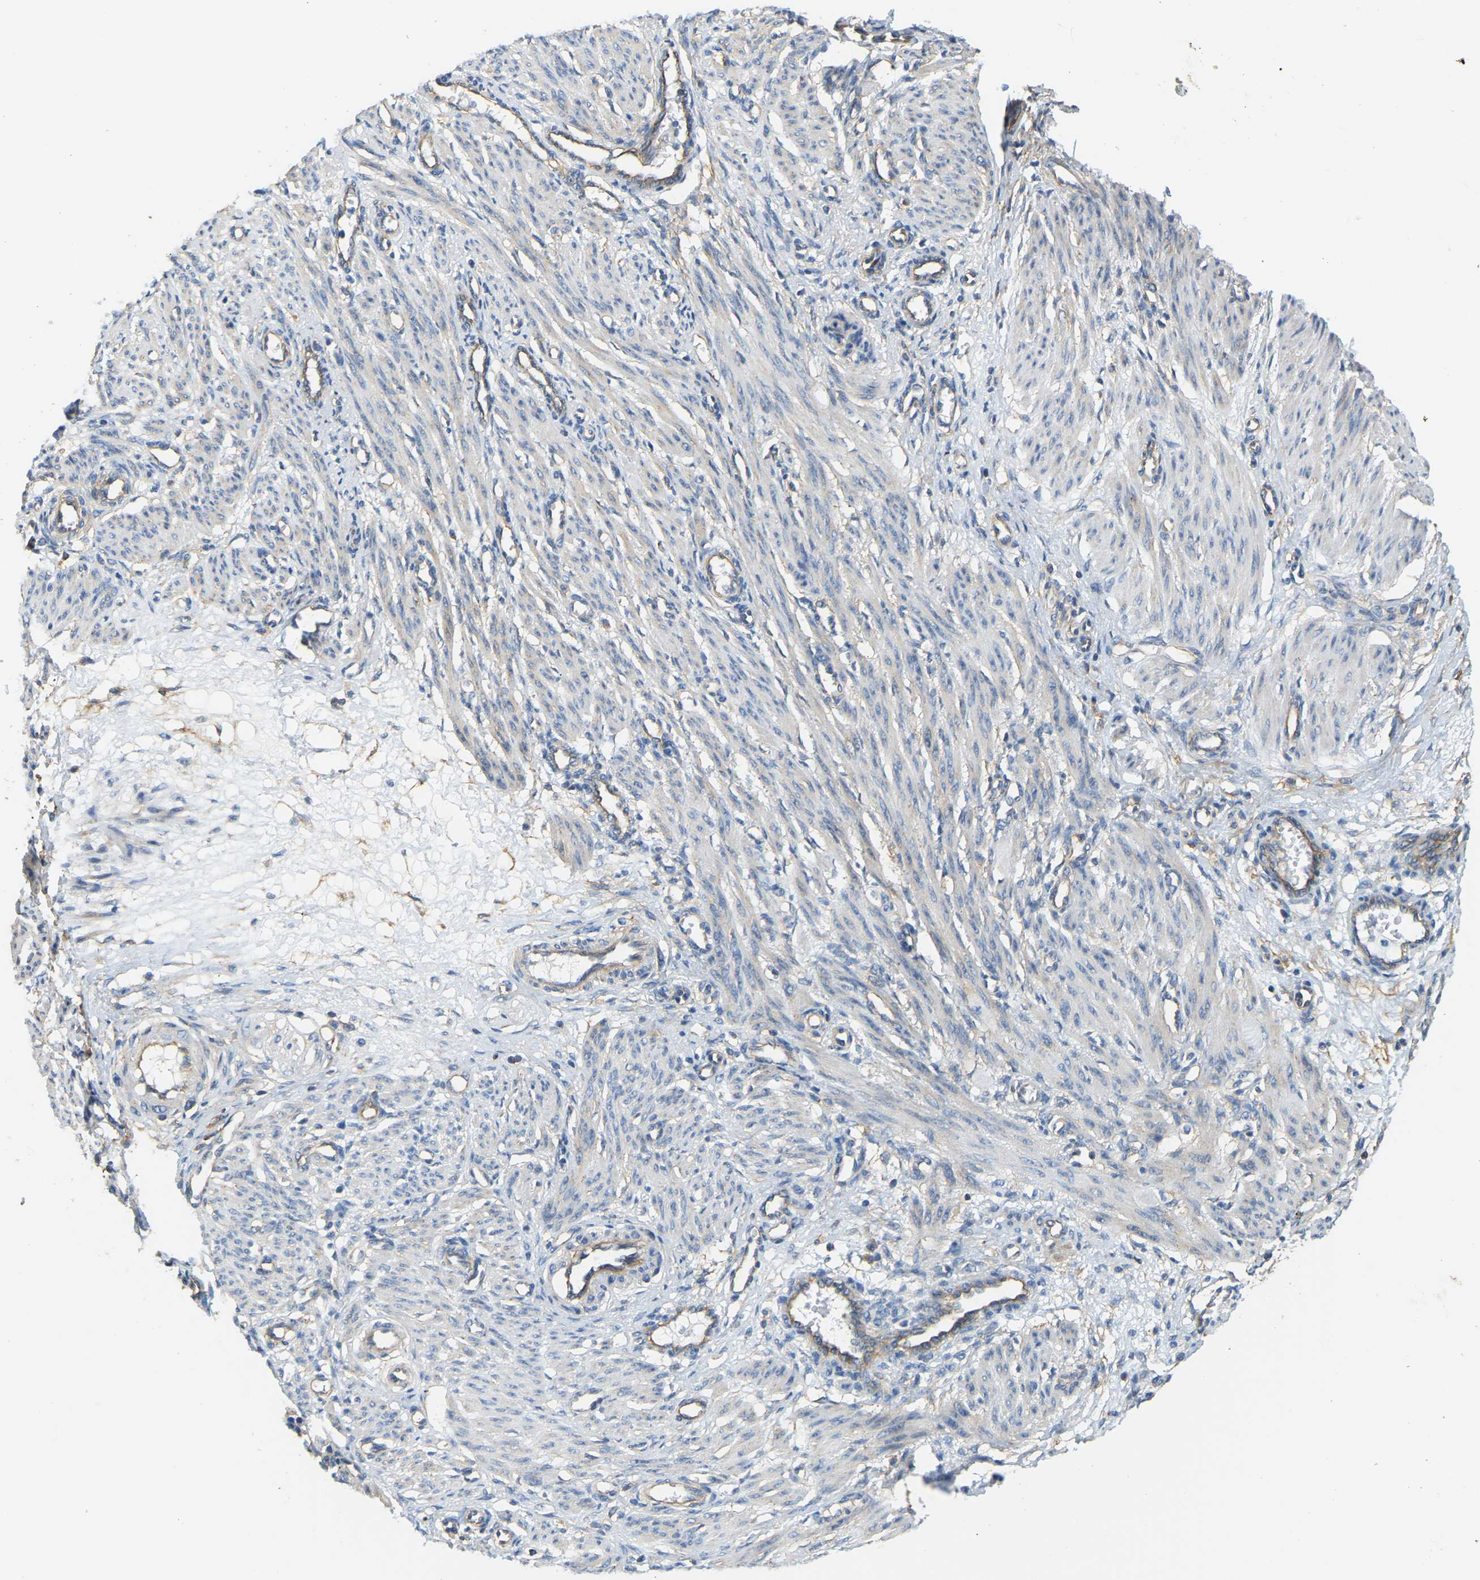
{"staining": {"intensity": "negative", "quantity": "none", "location": "none"}, "tissue": "smooth muscle", "cell_type": "Smooth muscle cells", "image_type": "normal", "snomed": [{"axis": "morphology", "description": "Normal tissue, NOS"}, {"axis": "topography", "description": "Endometrium"}], "caption": "High power microscopy image of an immunohistochemistry image of benign smooth muscle, revealing no significant positivity in smooth muscle cells.", "gene": "AHNAK", "patient": {"sex": "female", "age": 33}}